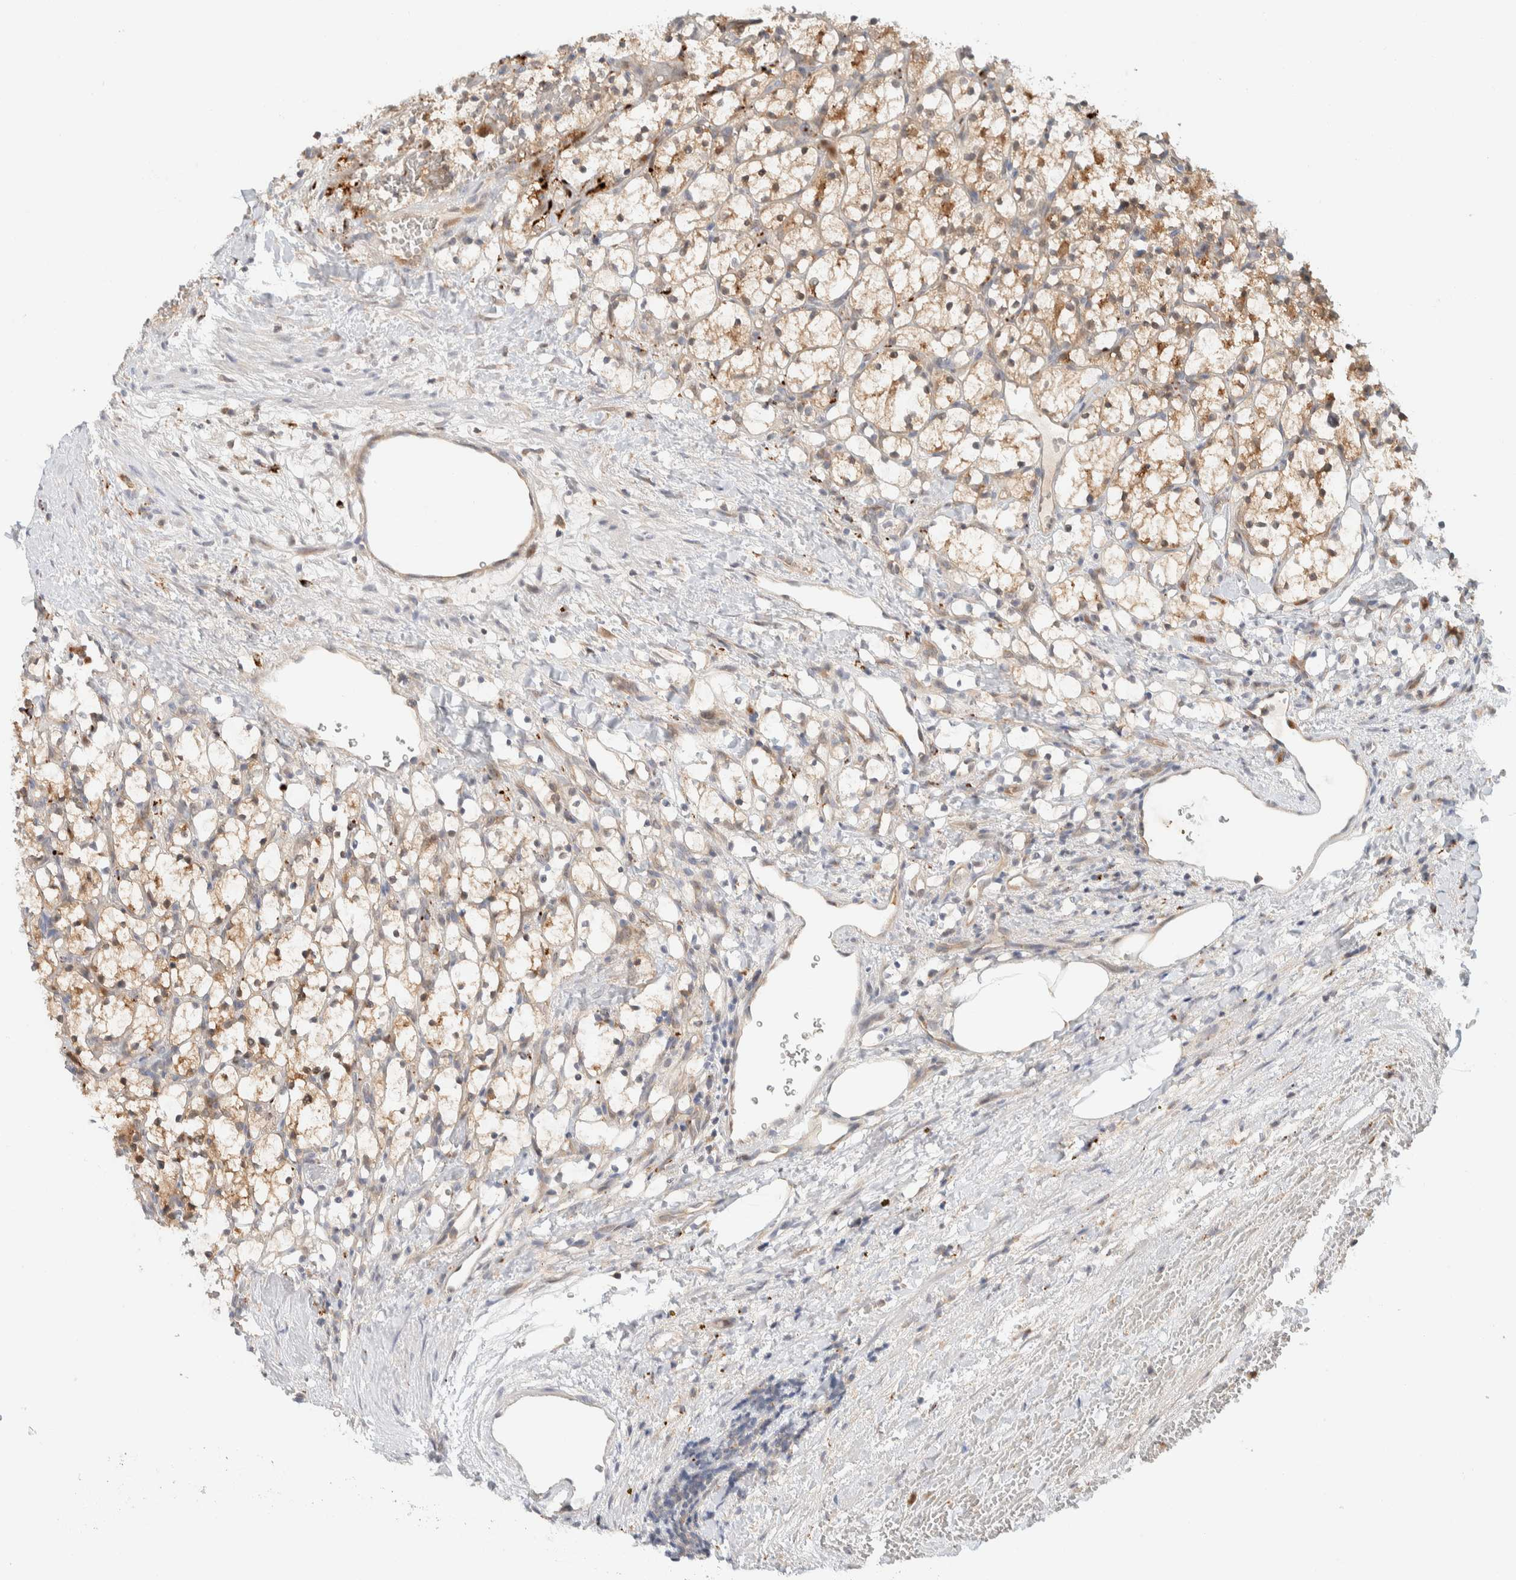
{"staining": {"intensity": "moderate", "quantity": ">75%", "location": "cytoplasmic/membranous"}, "tissue": "renal cancer", "cell_type": "Tumor cells", "image_type": "cancer", "snomed": [{"axis": "morphology", "description": "Adenocarcinoma, NOS"}, {"axis": "topography", "description": "Kidney"}], "caption": "Immunohistochemical staining of renal cancer (adenocarcinoma) displays moderate cytoplasmic/membranous protein expression in approximately >75% of tumor cells.", "gene": "GCLM", "patient": {"sex": "female", "age": 69}}